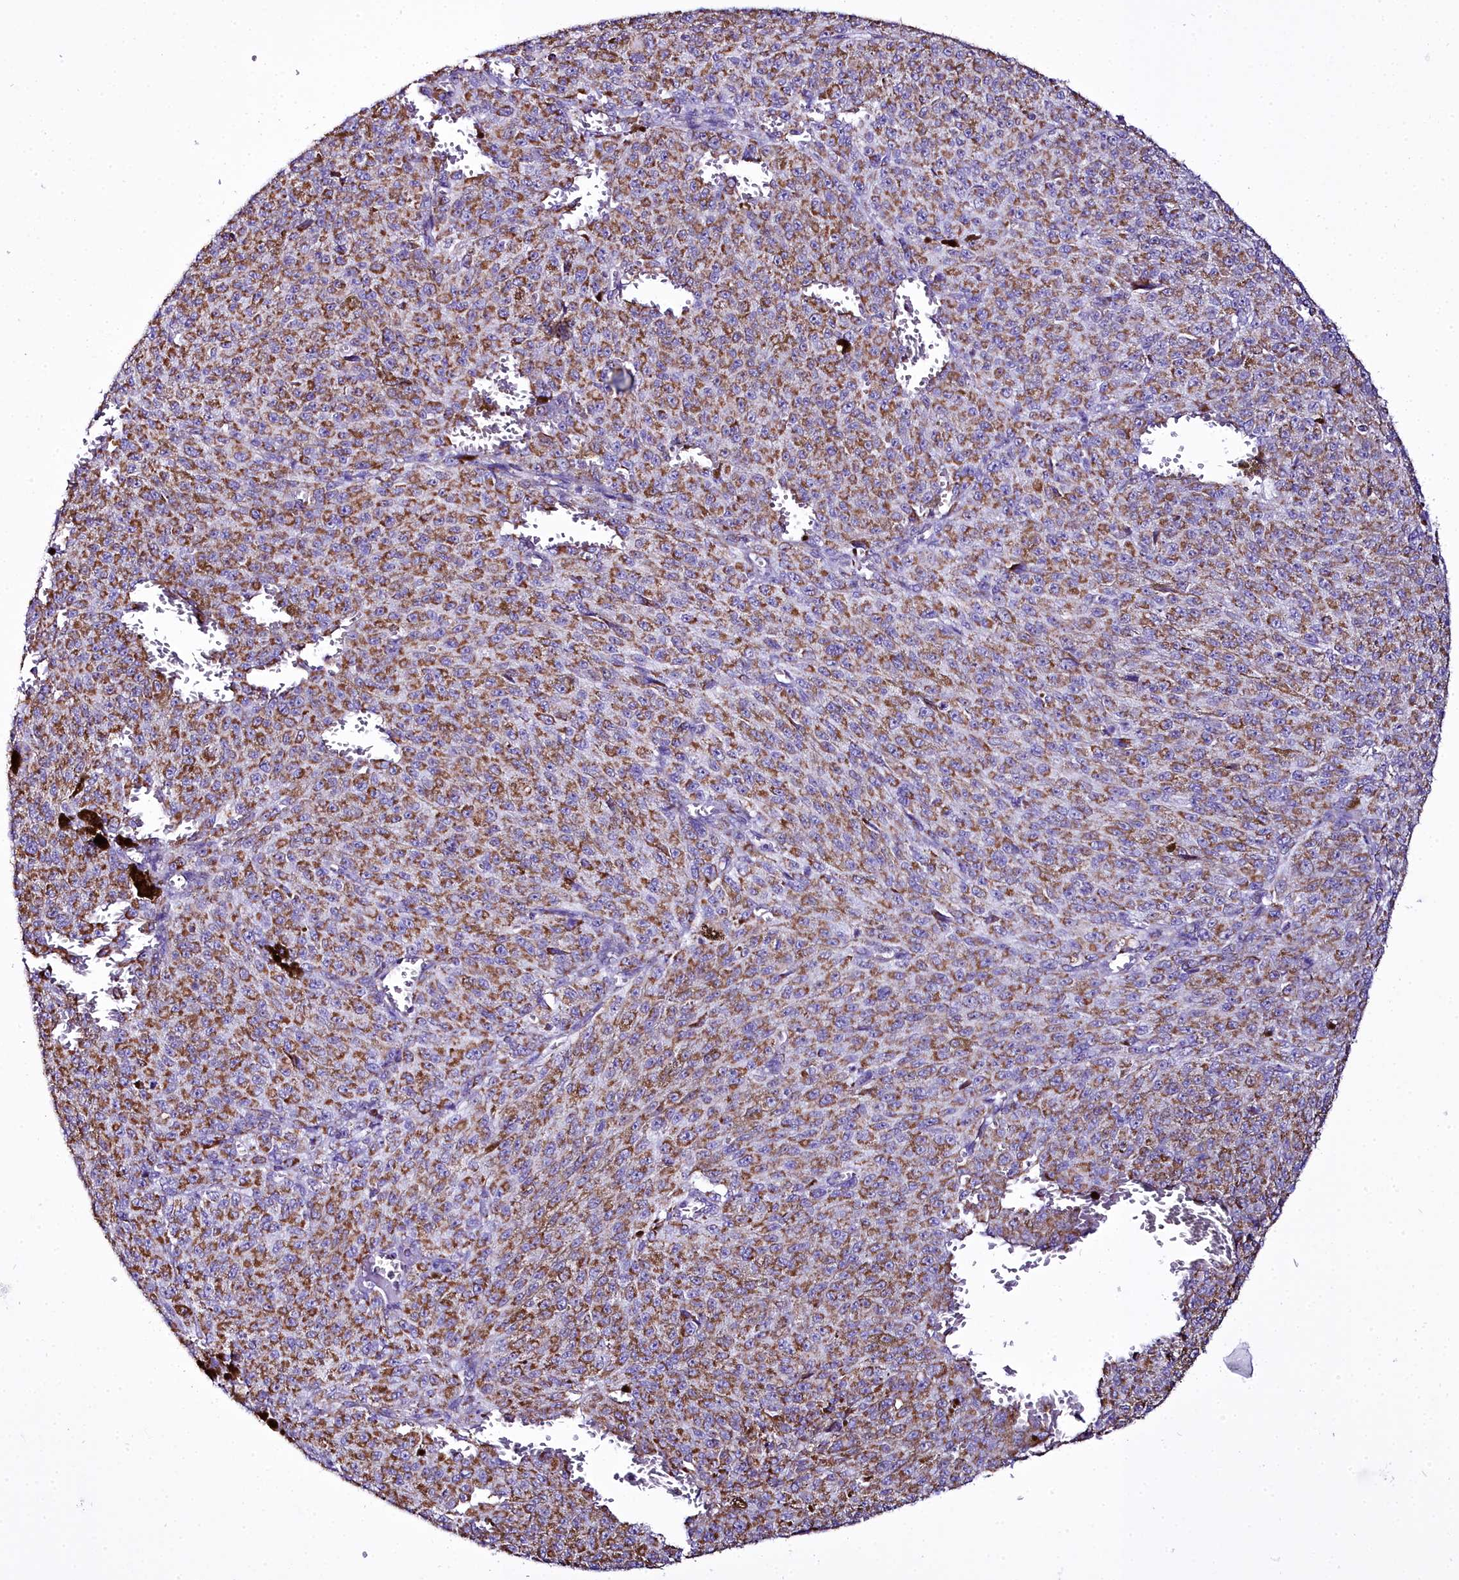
{"staining": {"intensity": "moderate", "quantity": ">75%", "location": "cytoplasmic/membranous"}, "tissue": "melanoma", "cell_type": "Tumor cells", "image_type": "cancer", "snomed": [{"axis": "morphology", "description": "Malignant melanoma, NOS"}, {"axis": "topography", "description": "Skin"}], "caption": "High-power microscopy captured an immunohistochemistry photomicrograph of malignant melanoma, revealing moderate cytoplasmic/membranous expression in approximately >75% of tumor cells.", "gene": "WDFY3", "patient": {"sex": "female", "age": 52}}